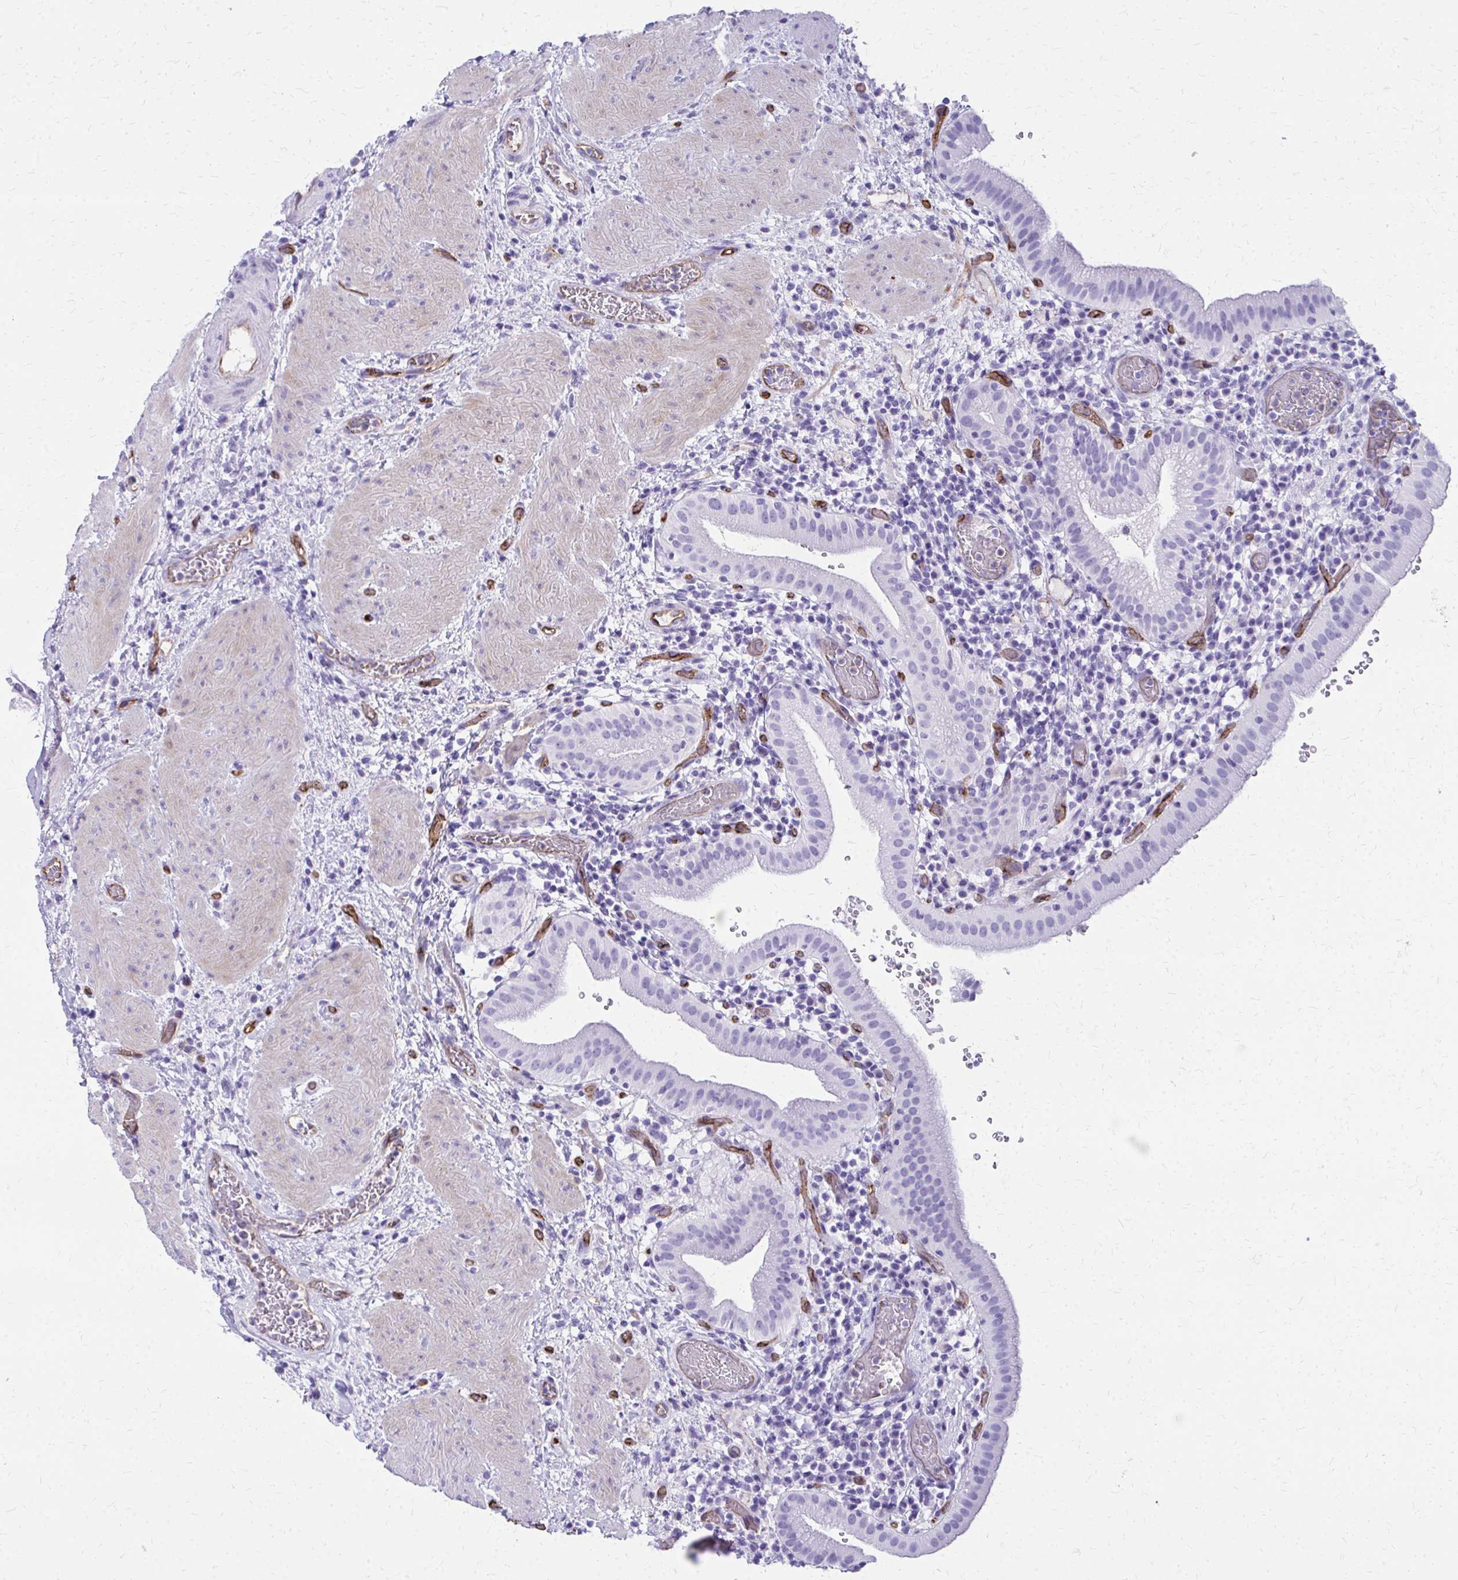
{"staining": {"intensity": "negative", "quantity": "none", "location": "none"}, "tissue": "gallbladder", "cell_type": "Glandular cells", "image_type": "normal", "snomed": [{"axis": "morphology", "description": "Normal tissue, NOS"}, {"axis": "topography", "description": "Gallbladder"}], "caption": "DAB immunohistochemical staining of normal gallbladder reveals no significant expression in glandular cells. (Brightfield microscopy of DAB immunohistochemistry at high magnification).", "gene": "TPSG1", "patient": {"sex": "male", "age": 26}}